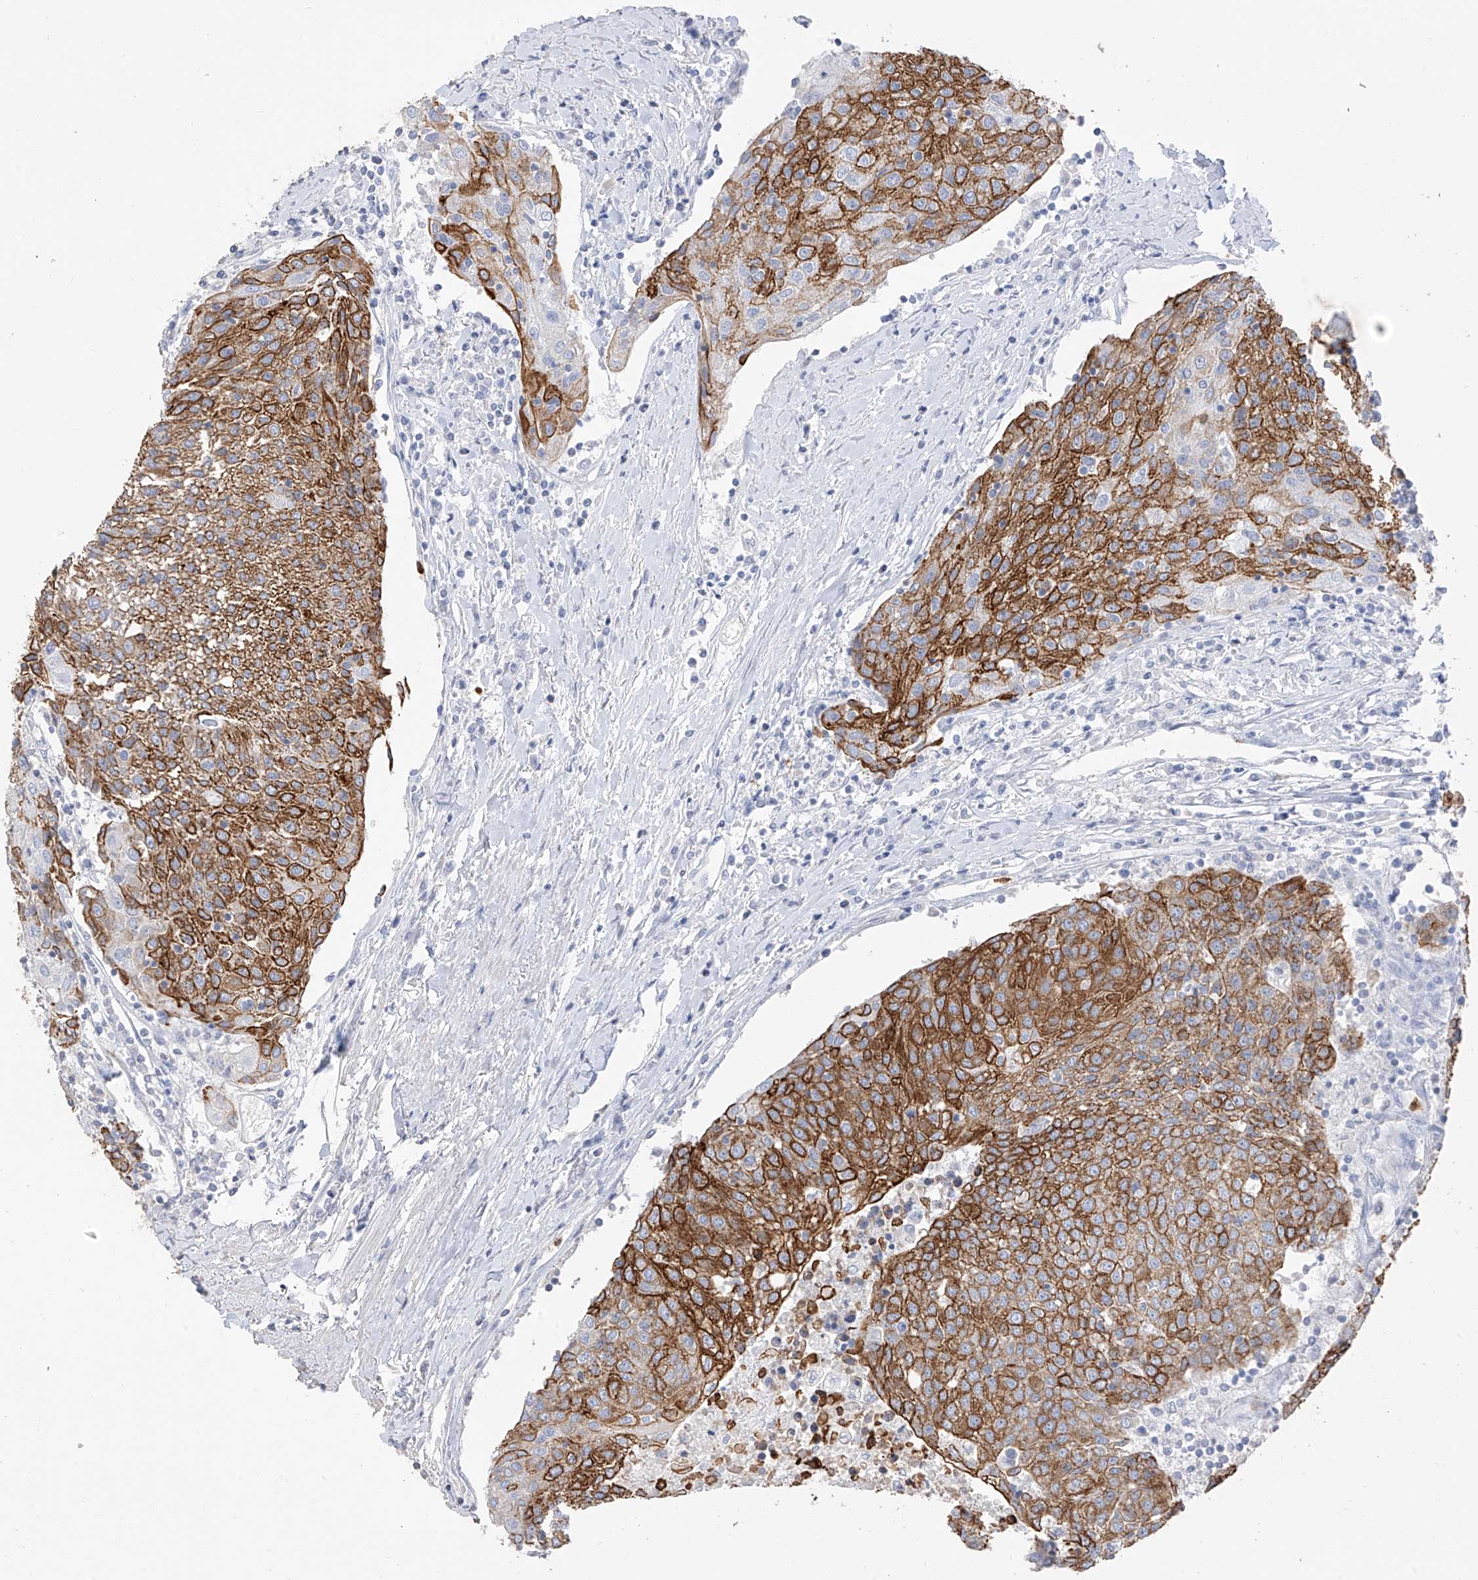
{"staining": {"intensity": "strong", "quantity": "25%-75%", "location": "cytoplasmic/membranous"}, "tissue": "urothelial cancer", "cell_type": "Tumor cells", "image_type": "cancer", "snomed": [{"axis": "morphology", "description": "Urothelial carcinoma, High grade"}, {"axis": "topography", "description": "Urinary bladder"}], "caption": "Urothelial cancer stained with a protein marker demonstrates strong staining in tumor cells.", "gene": "PAFAH1B3", "patient": {"sex": "female", "age": 85}}